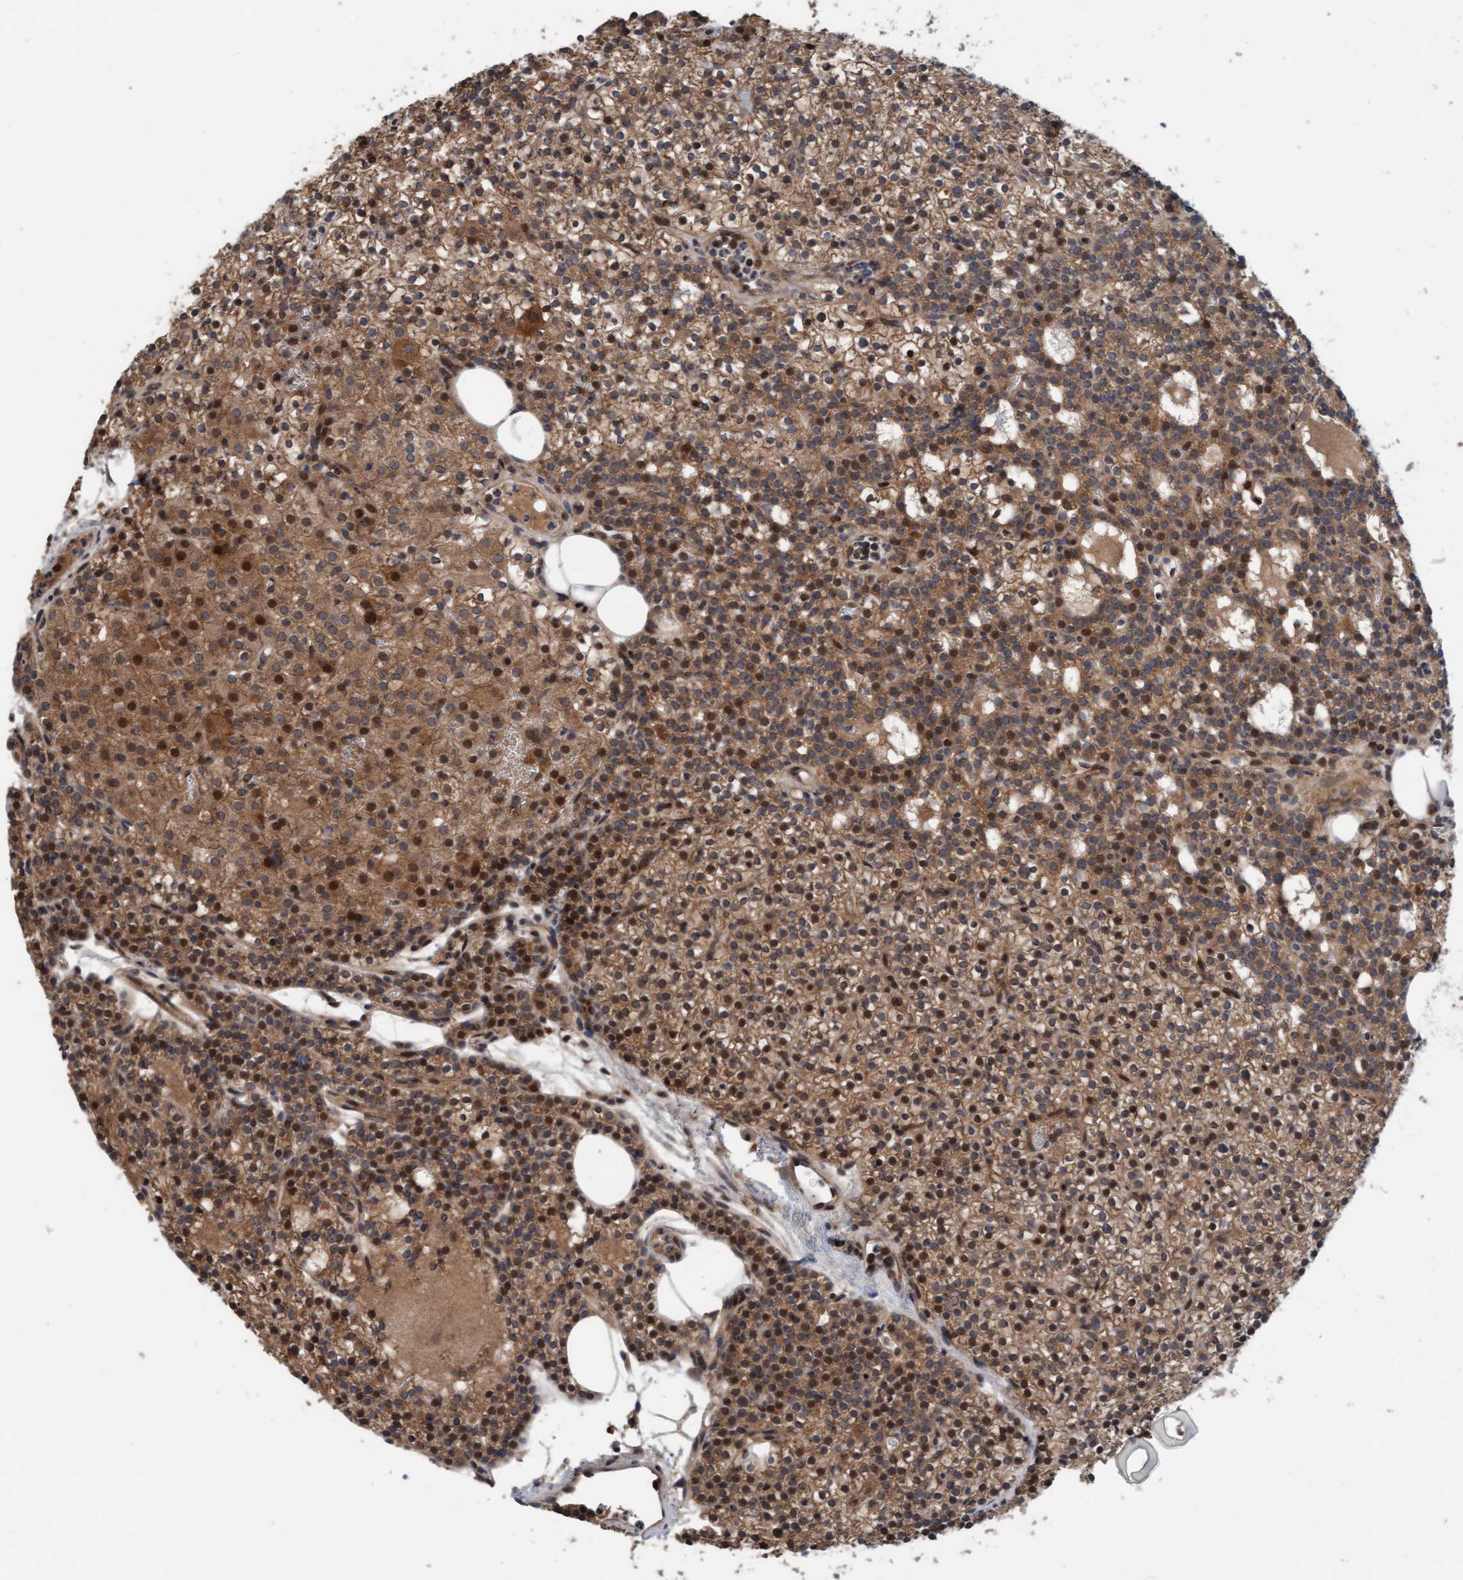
{"staining": {"intensity": "moderate", "quantity": ">75%", "location": "cytoplasmic/membranous,nuclear"}, "tissue": "parathyroid gland", "cell_type": "Glandular cells", "image_type": "normal", "snomed": [{"axis": "morphology", "description": "Normal tissue, NOS"}, {"axis": "morphology", "description": "Adenoma, NOS"}, {"axis": "topography", "description": "Parathyroid gland"}], "caption": "Parathyroid gland stained for a protein (brown) shows moderate cytoplasmic/membranous,nuclear positive expression in about >75% of glandular cells.", "gene": "MLXIP", "patient": {"sex": "female", "age": 74}}